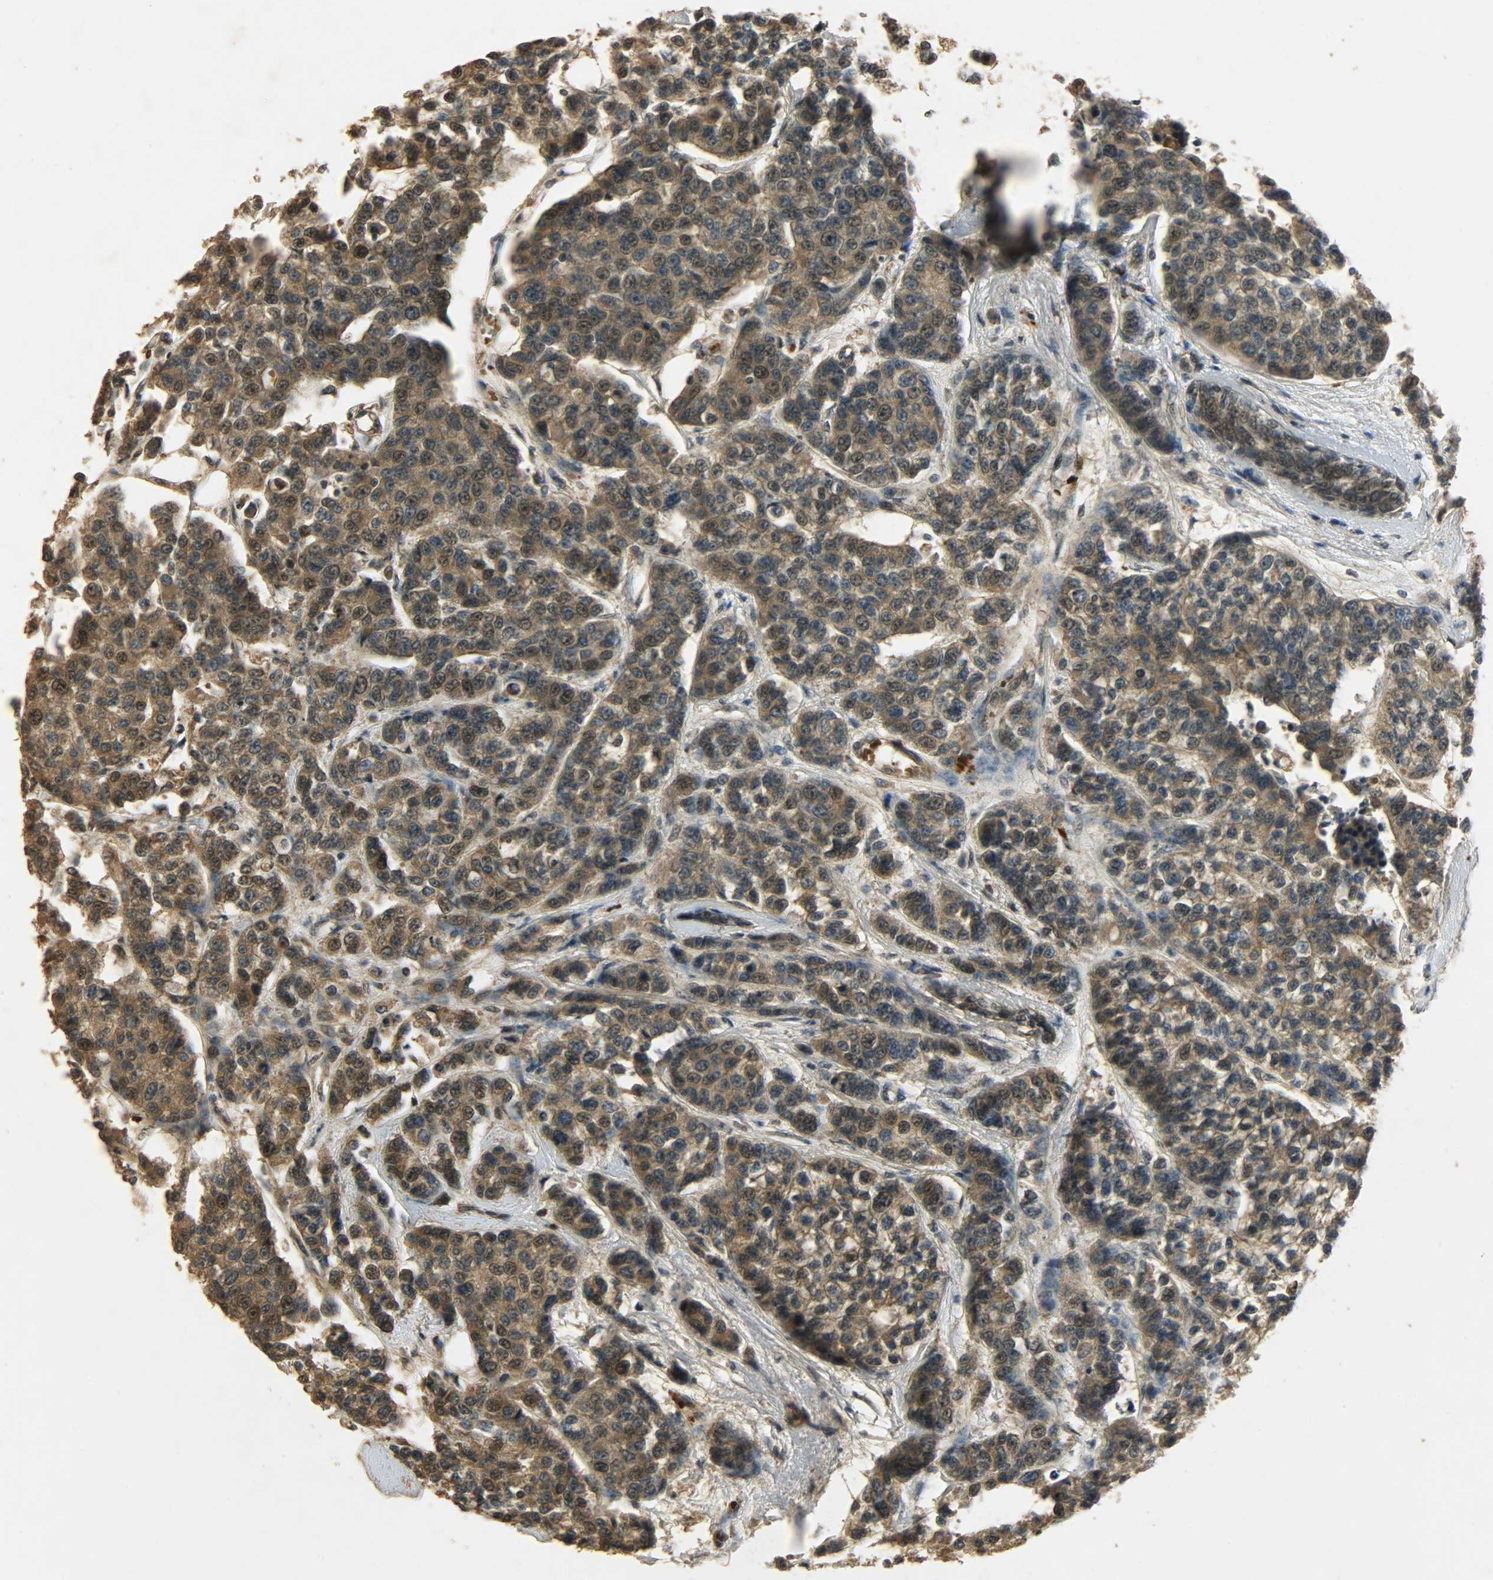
{"staining": {"intensity": "moderate", "quantity": ">75%", "location": "cytoplasmic/membranous,nuclear"}, "tissue": "breast cancer", "cell_type": "Tumor cells", "image_type": "cancer", "snomed": [{"axis": "morphology", "description": "Duct carcinoma"}, {"axis": "topography", "description": "Breast"}], "caption": "This image displays immunohistochemistry staining of human breast invasive ductal carcinoma, with medium moderate cytoplasmic/membranous and nuclear positivity in approximately >75% of tumor cells.", "gene": "ATP2B1", "patient": {"sex": "female", "age": 51}}